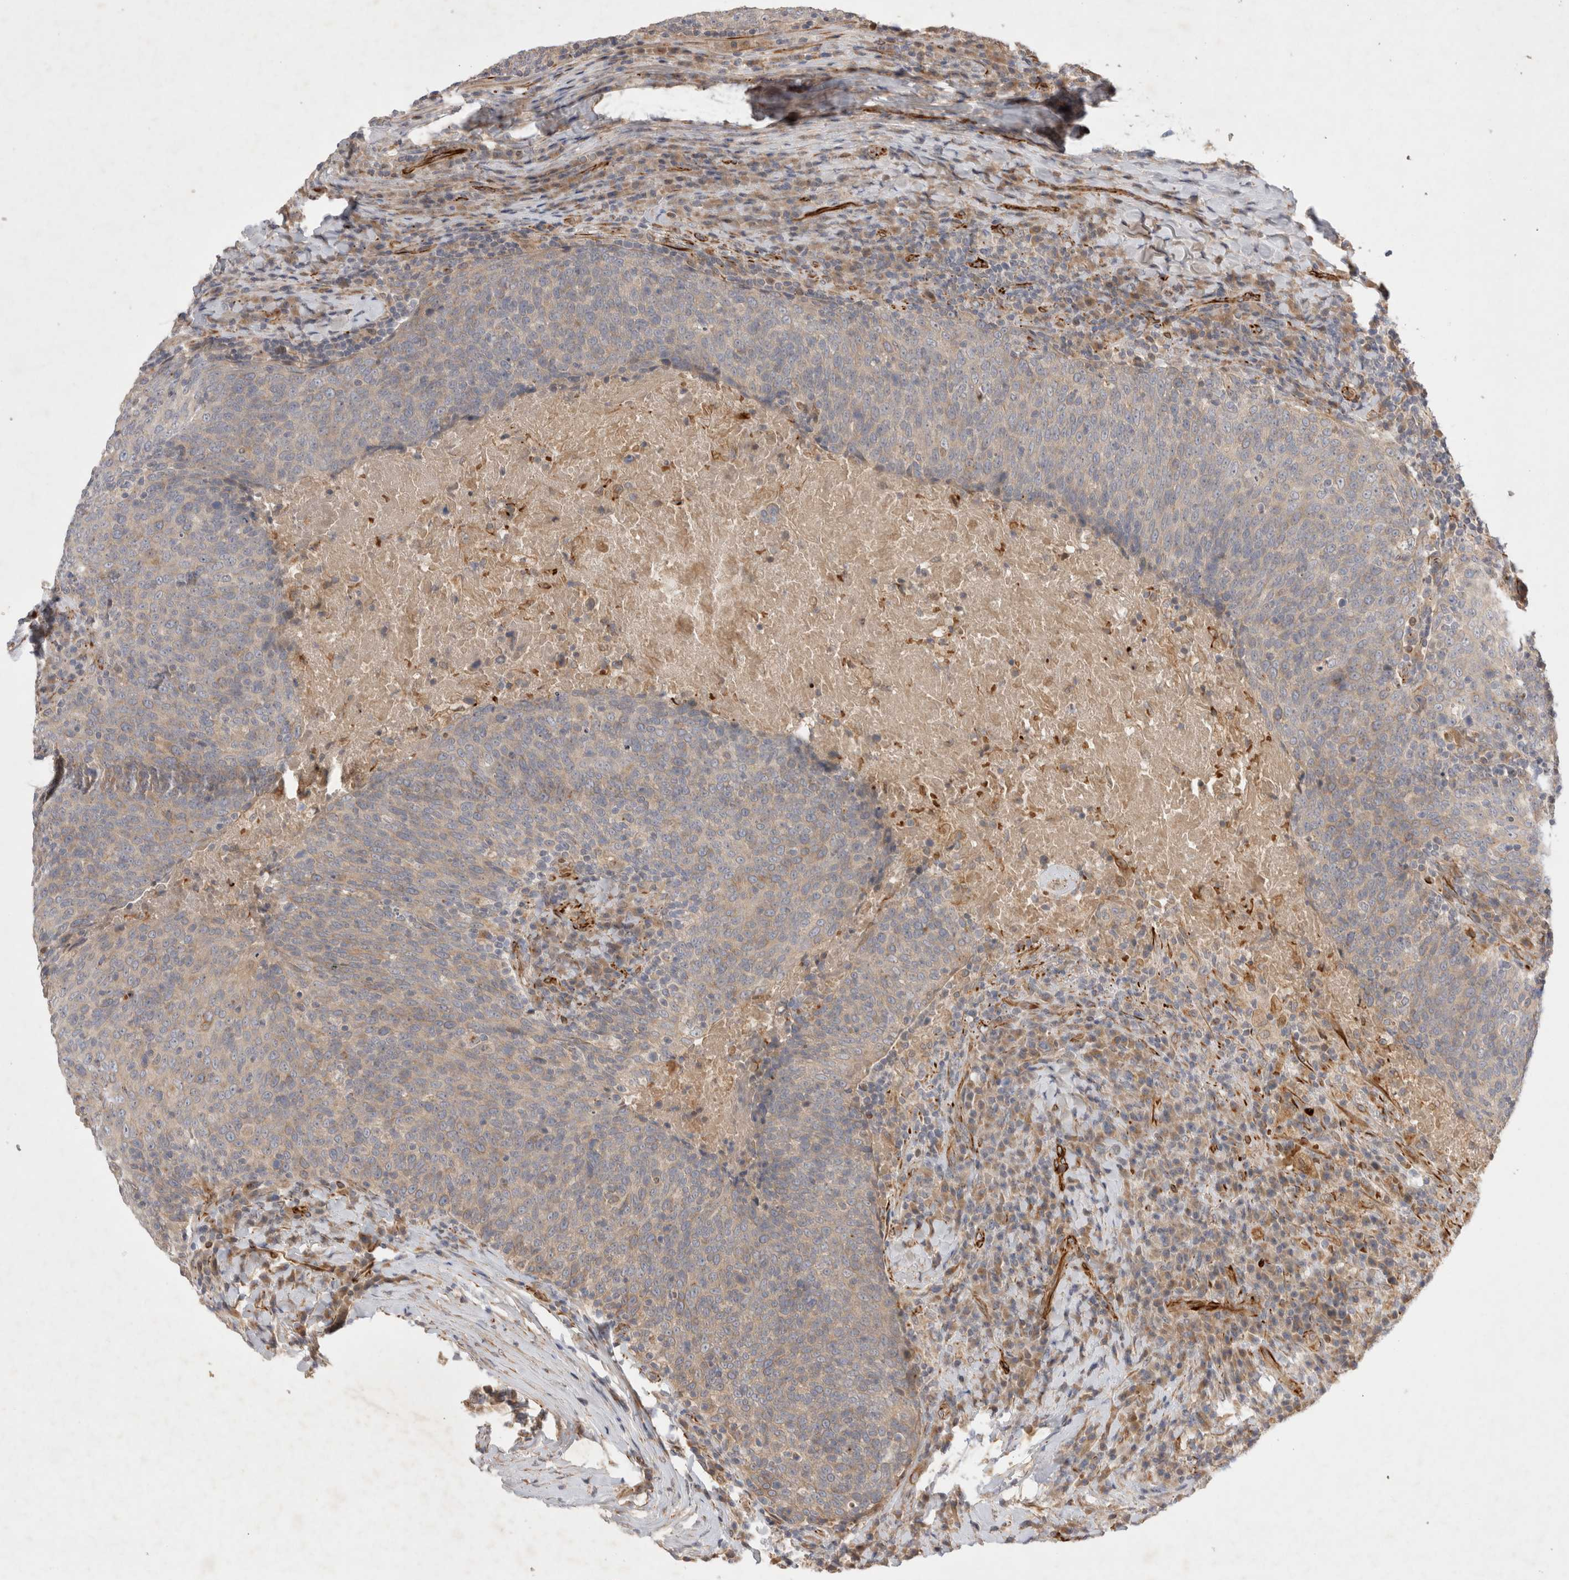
{"staining": {"intensity": "weak", "quantity": "25%-75%", "location": "cytoplasmic/membranous"}, "tissue": "head and neck cancer", "cell_type": "Tumor cells", "image_type": "cancer", "snomed": [{"axis": "morphology", "description": "Squamous cell carcinoma, NOS"}, {"axis": "morphology", "description": "Squamous cell carcinoma, metastatic, NOS"}, {"axis": "topography", "description": "Lymph node"}, {"axis": "topography", "description": "Head-Neck"}], "caption": "Head and neck cancer stained for a protein reveals weak cytoplasmic/membranous positivity in tumor cells.", "gene": "NMU", "patient": {"sex": "male", "age": 62}}